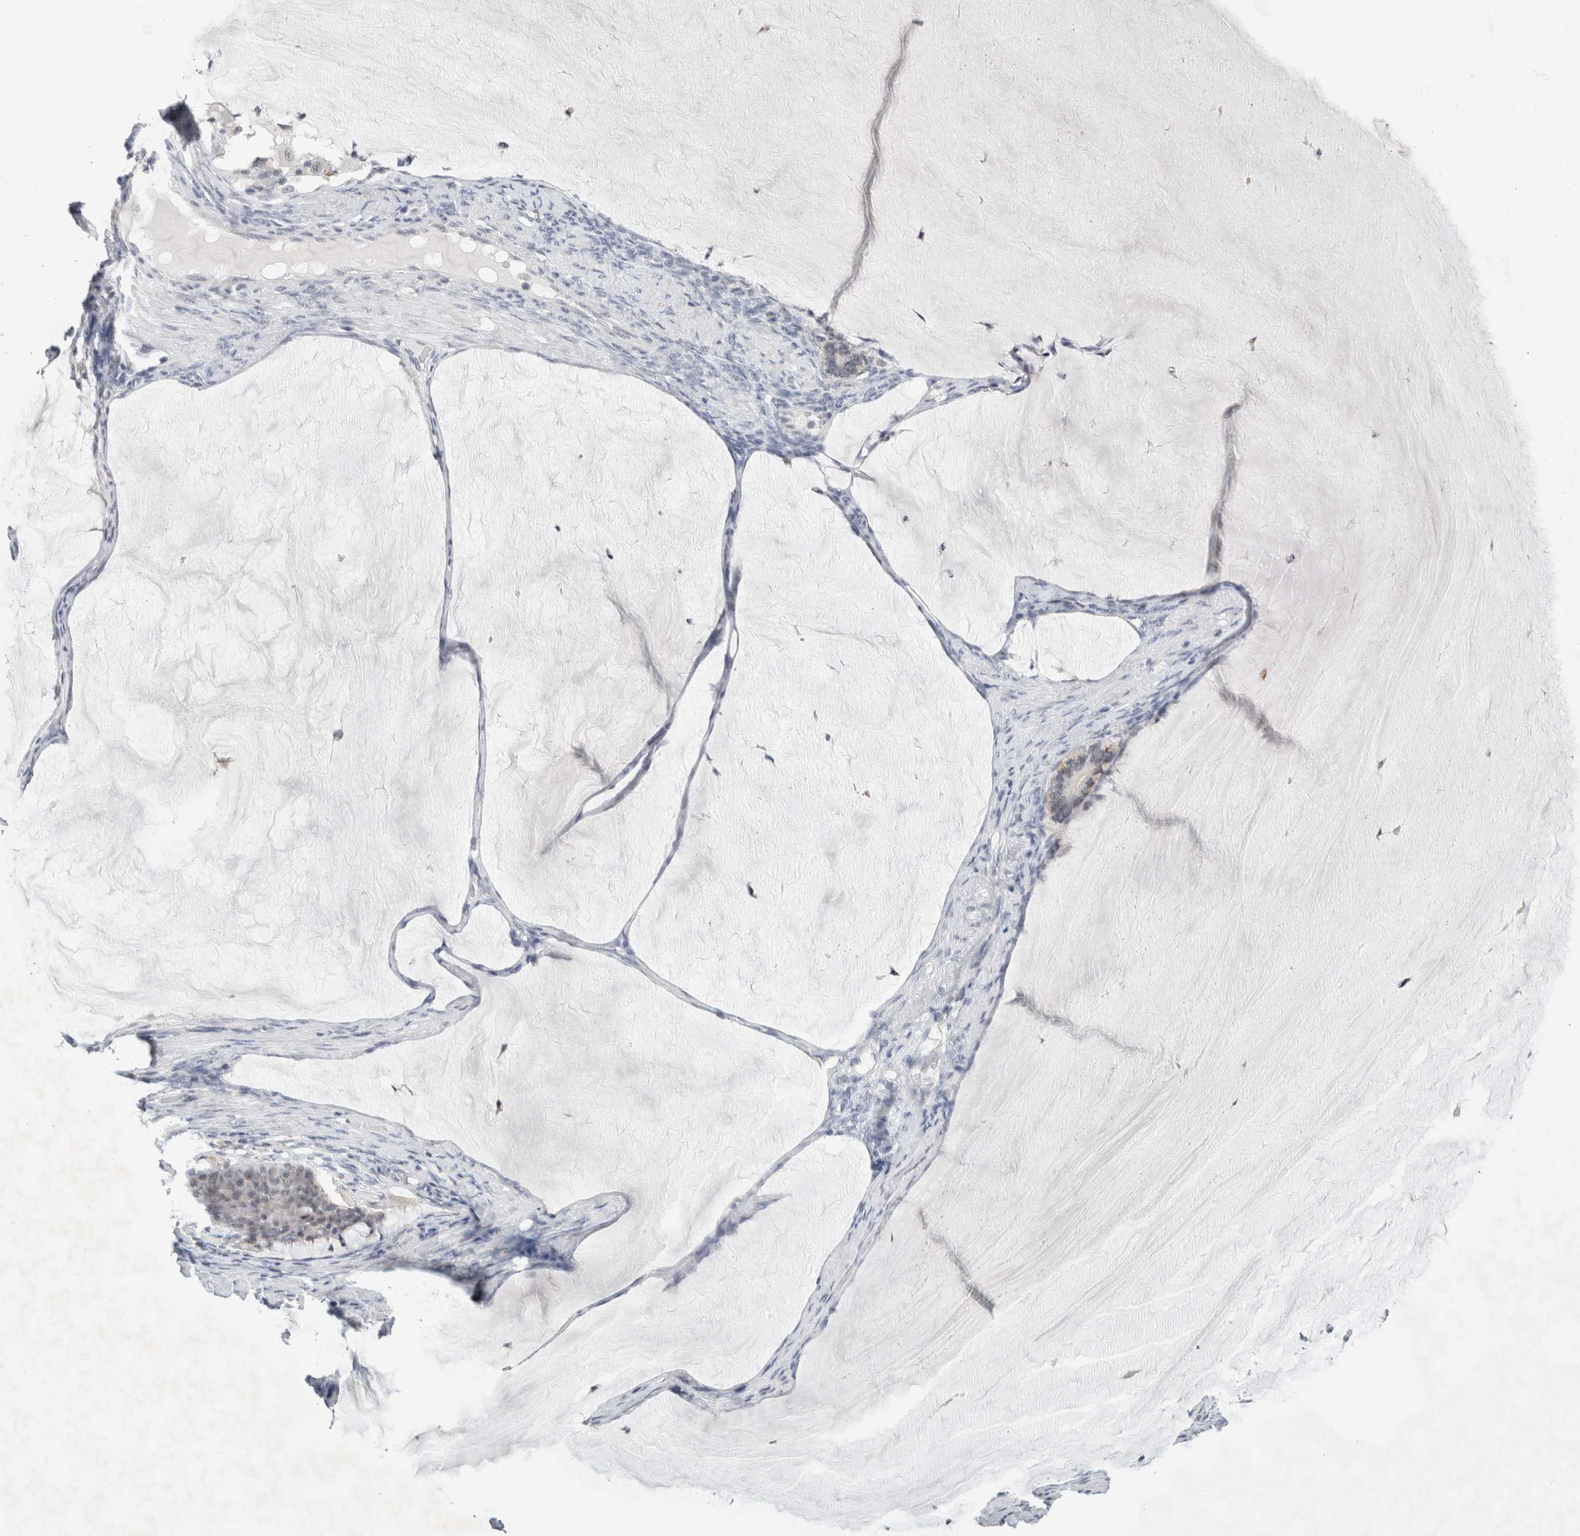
{"staining": {"intensity": "negative", "quantity": "none", "location": "none"}, "tissue": "ovarian cancer", "cell_type": "Tumor cells", "image_type": "cancer", "snomed": [{"axis": "morphology", "description": "Cystadenocarcinoma, mucinous, NOS"}, {"axis": "topography", "description": "Ovary"}], "caption": "Mucinous cystadenocarcinoma (ovarian) was stained to show a protein in brown. There is no significant positivity in tumor cells. (Stains: DAB (3,3'-diaminobenzidine) IHC with hematoxylin counter stain, Microscopy: brightfield microscopy at high magnification).", "gene": "NIPA1", "patient": {"sex": "female", "age": 61}}